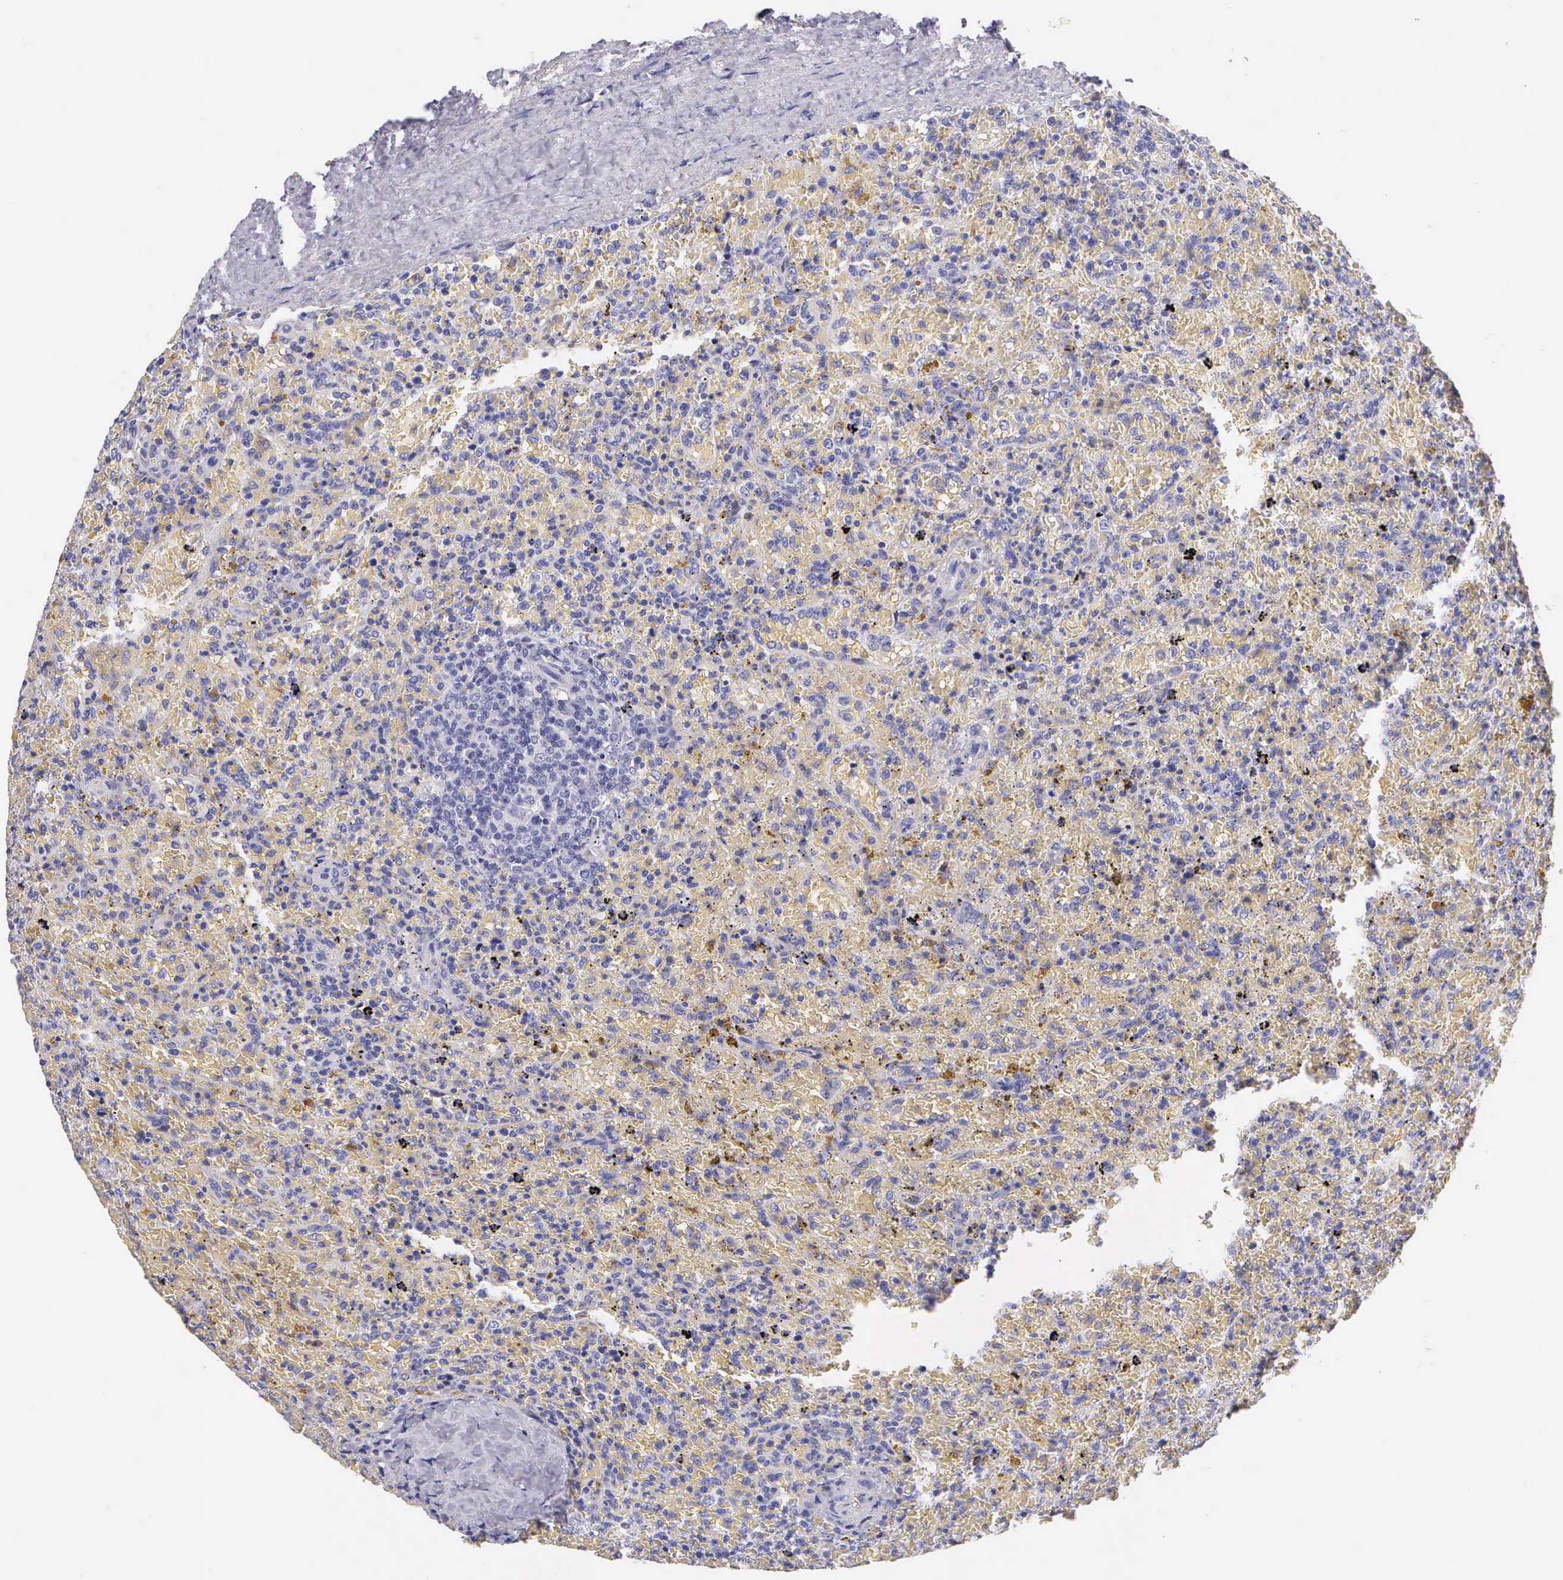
{"staining": {"intensity": "negative", "quantity": "none", "location": "none"}, "tissue": "lymphoma", "cell_type": "Tumor cells", "image_type": "cancer", "snomed": [{"axis": "morphology", "description": "Malignant lymphoma, non-Hodgkin's type, High grade"}, {"axis": "topography", "description": "Spleen"}, {"axis": "topography", "description": "Lymph node"}], "caption": "Immunohistochemistry histopathology image of neoplastic tissue: human lymphoma stained with DAB (3,3'-diaminobenzidine) shows no significant protein staining in tumor cells. (DAB (3,3'-diaminobenzidine) immunohistochemistry, high magnification).", "gene": "KRT17", "patient": {"sex": "female", "age": 70}}